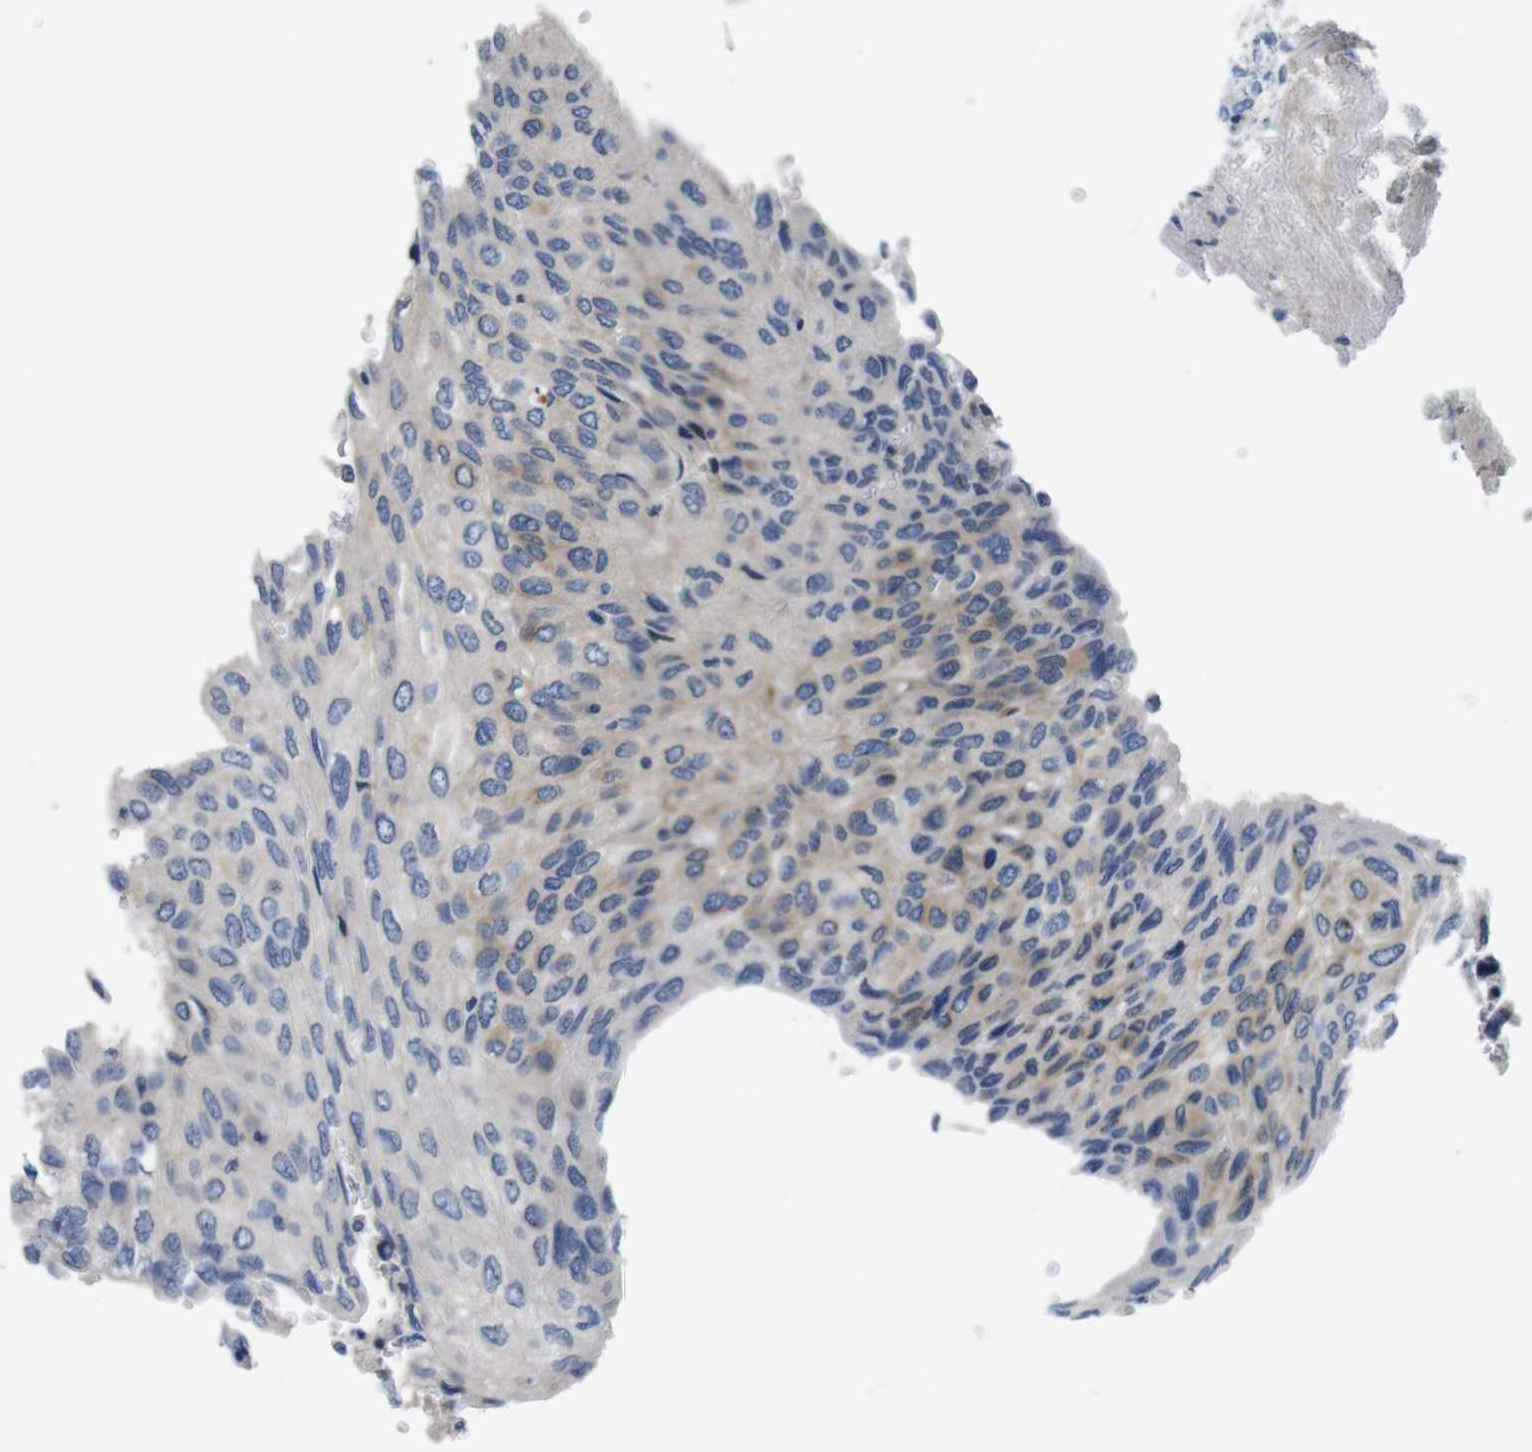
{"staining": {"intensity": "moderate", "quantity": "25%-75%", "location": "cytoplasmic/membranous"}, "tissue": "urothelial cancer", "cell_type": "Tumor cells", "image_type": "cancer", "snomed": [{"axis": "morphology", "description": "Urothelial carcinoma, High grade"}, {"axis": "topography", "description": "Urinary bladder"}], "caption": "There is medium levels of moderate cytoplasmic/membranous positivity in tumor cells of urothelial cancer, as demonstrated by immunohistochemical staining (brown color).", "gene": "JAK1", "patient": {"sex": "male", "age": 66}}